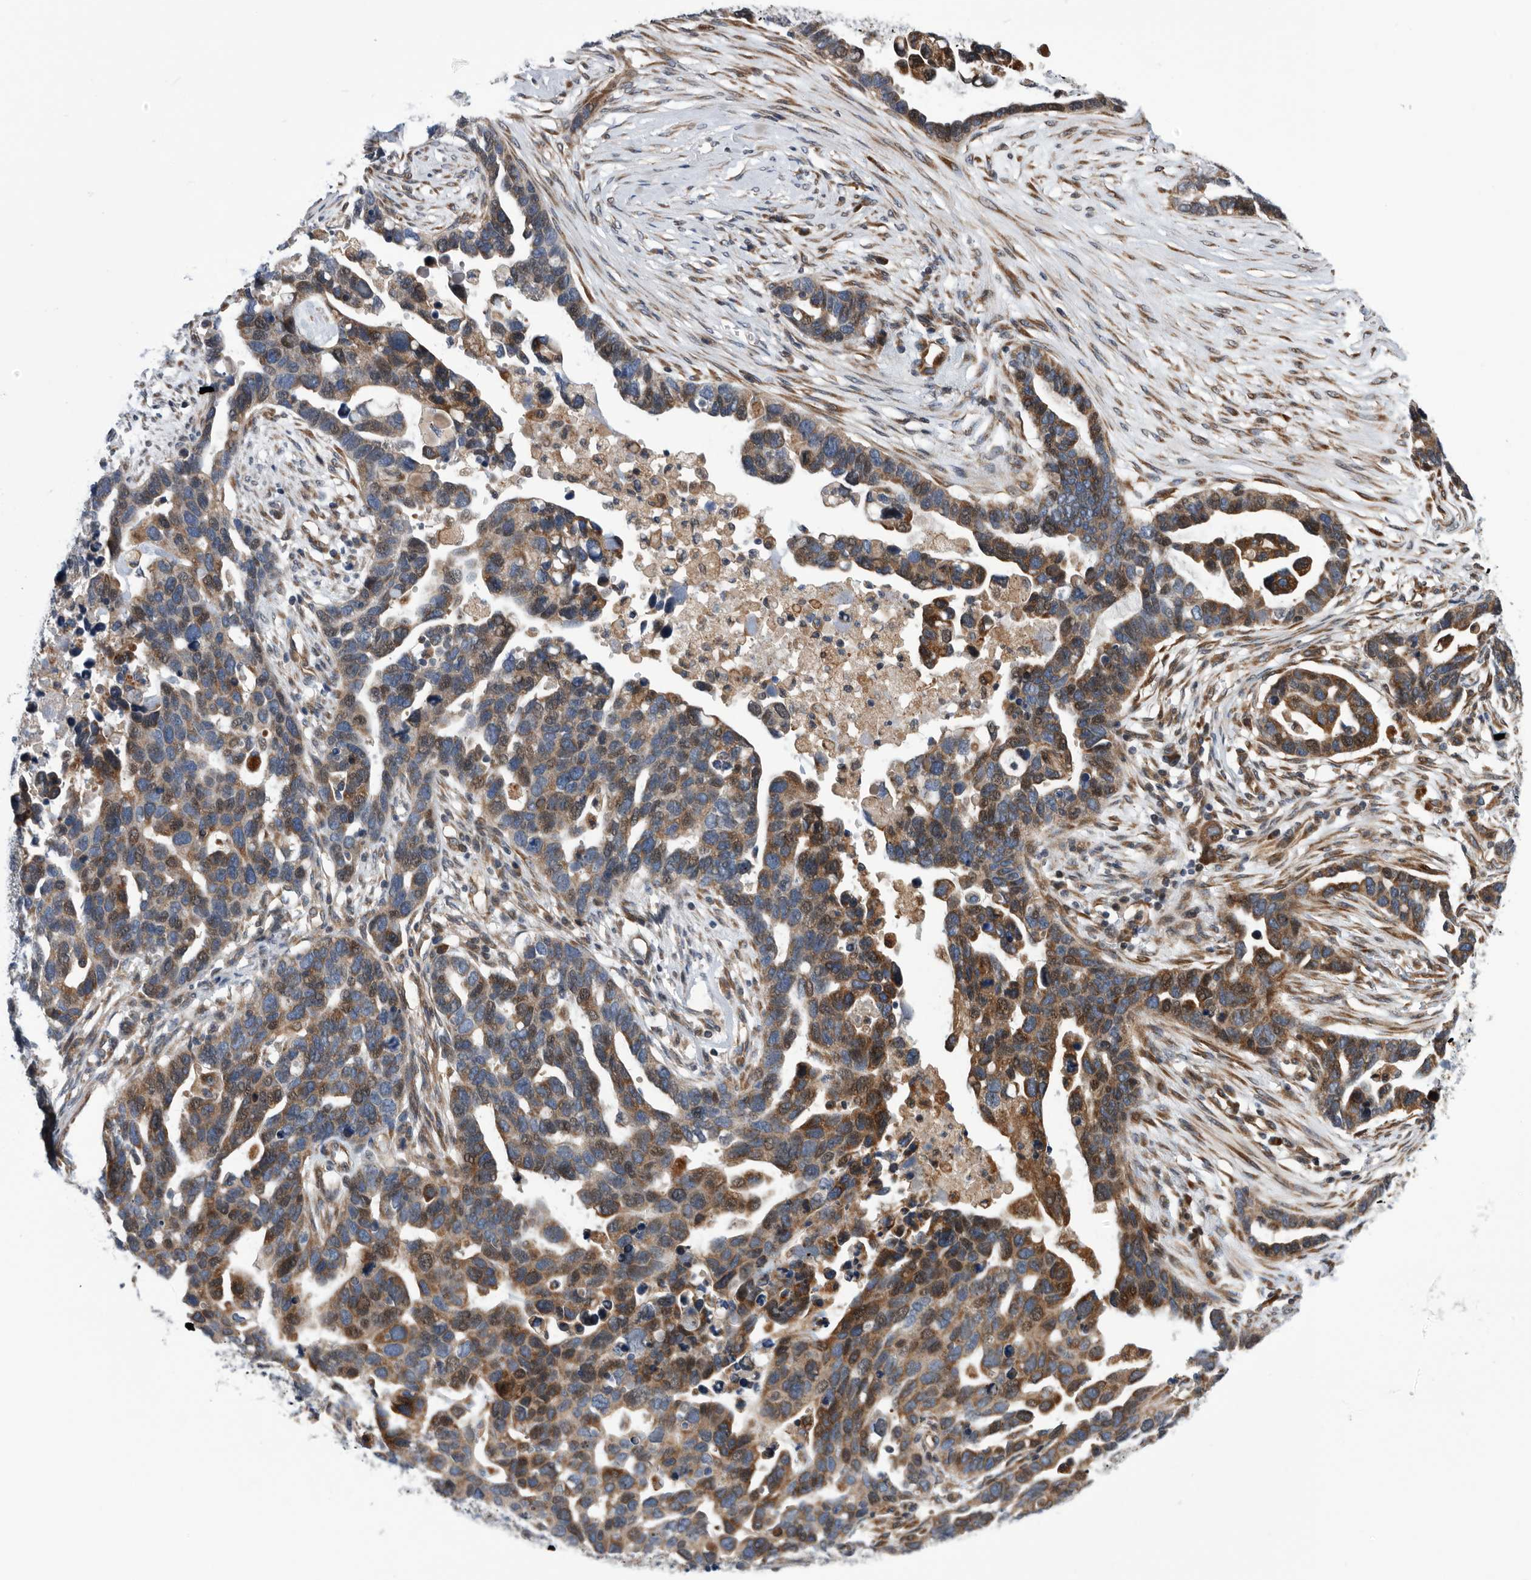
{"staining": {"intensity": "moderate", "quantity": ">75%", "location": "cytoplasmic/membranous"}, "tissue": "ovarian cancer", "cell_type": "Tumor cells", "image_type": "cancer", "snomed": [{"axis": "morphology", "description": "Cystadenocarcinoma, serous, NOS"}, {"axis": "topography", "description": "Ovary"}], "caption": "Immunohistochemical staining of serous cystadenocarcinoma (ovarian) reveals medium levels of moderate cytoplasmic/membranous protein positivity in about >75% of tumor cells. (DAB (3,3'-diaminobenzidine) IHC, brown staining for protein, blue staining for nuclei).", "gene": "SERINC2", "patient": {"sex": "female", "age": 54}}